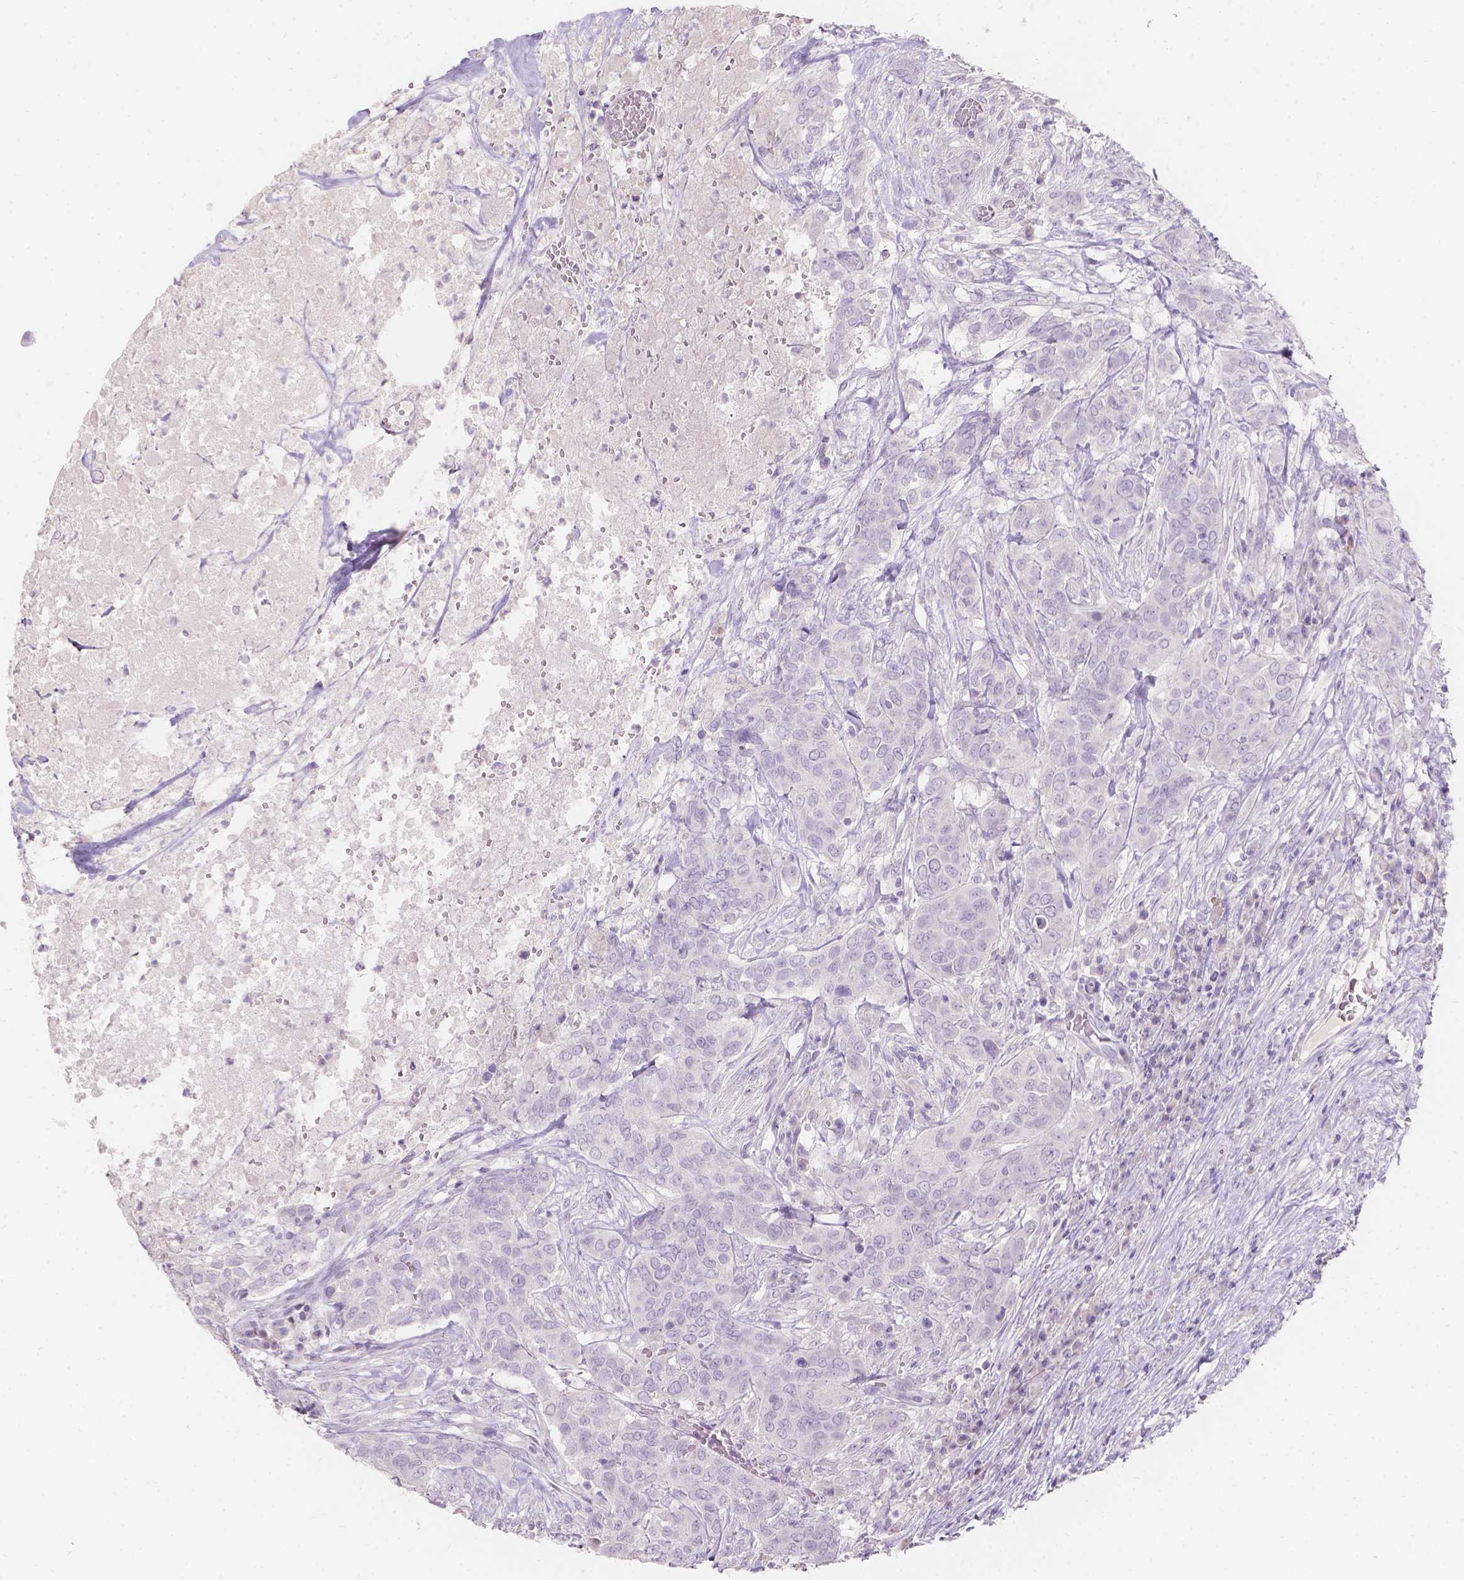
{"staining": {"intensity": "negative", "quantity": "none", "location": "none"}, "tissue": "urothelial cancer", "cell_type": "Tumor cells", "image_type": "cancer", "snomed": [{"axis": "morphology", "description": "Urothelial carcinoma, NOS"}, {"axis": "morphology", "description": "Urothelial carcinoma, High grade"}, {"axis": "topography", "description": "Urinary bladder"}], "caption": "This is an immunohistochemistry (IHC) histopathology image of urothelial cancer. There is no staining in tumor cells.", "gene": "HTN3", "patient": {"sex": "male", "age": 63}}